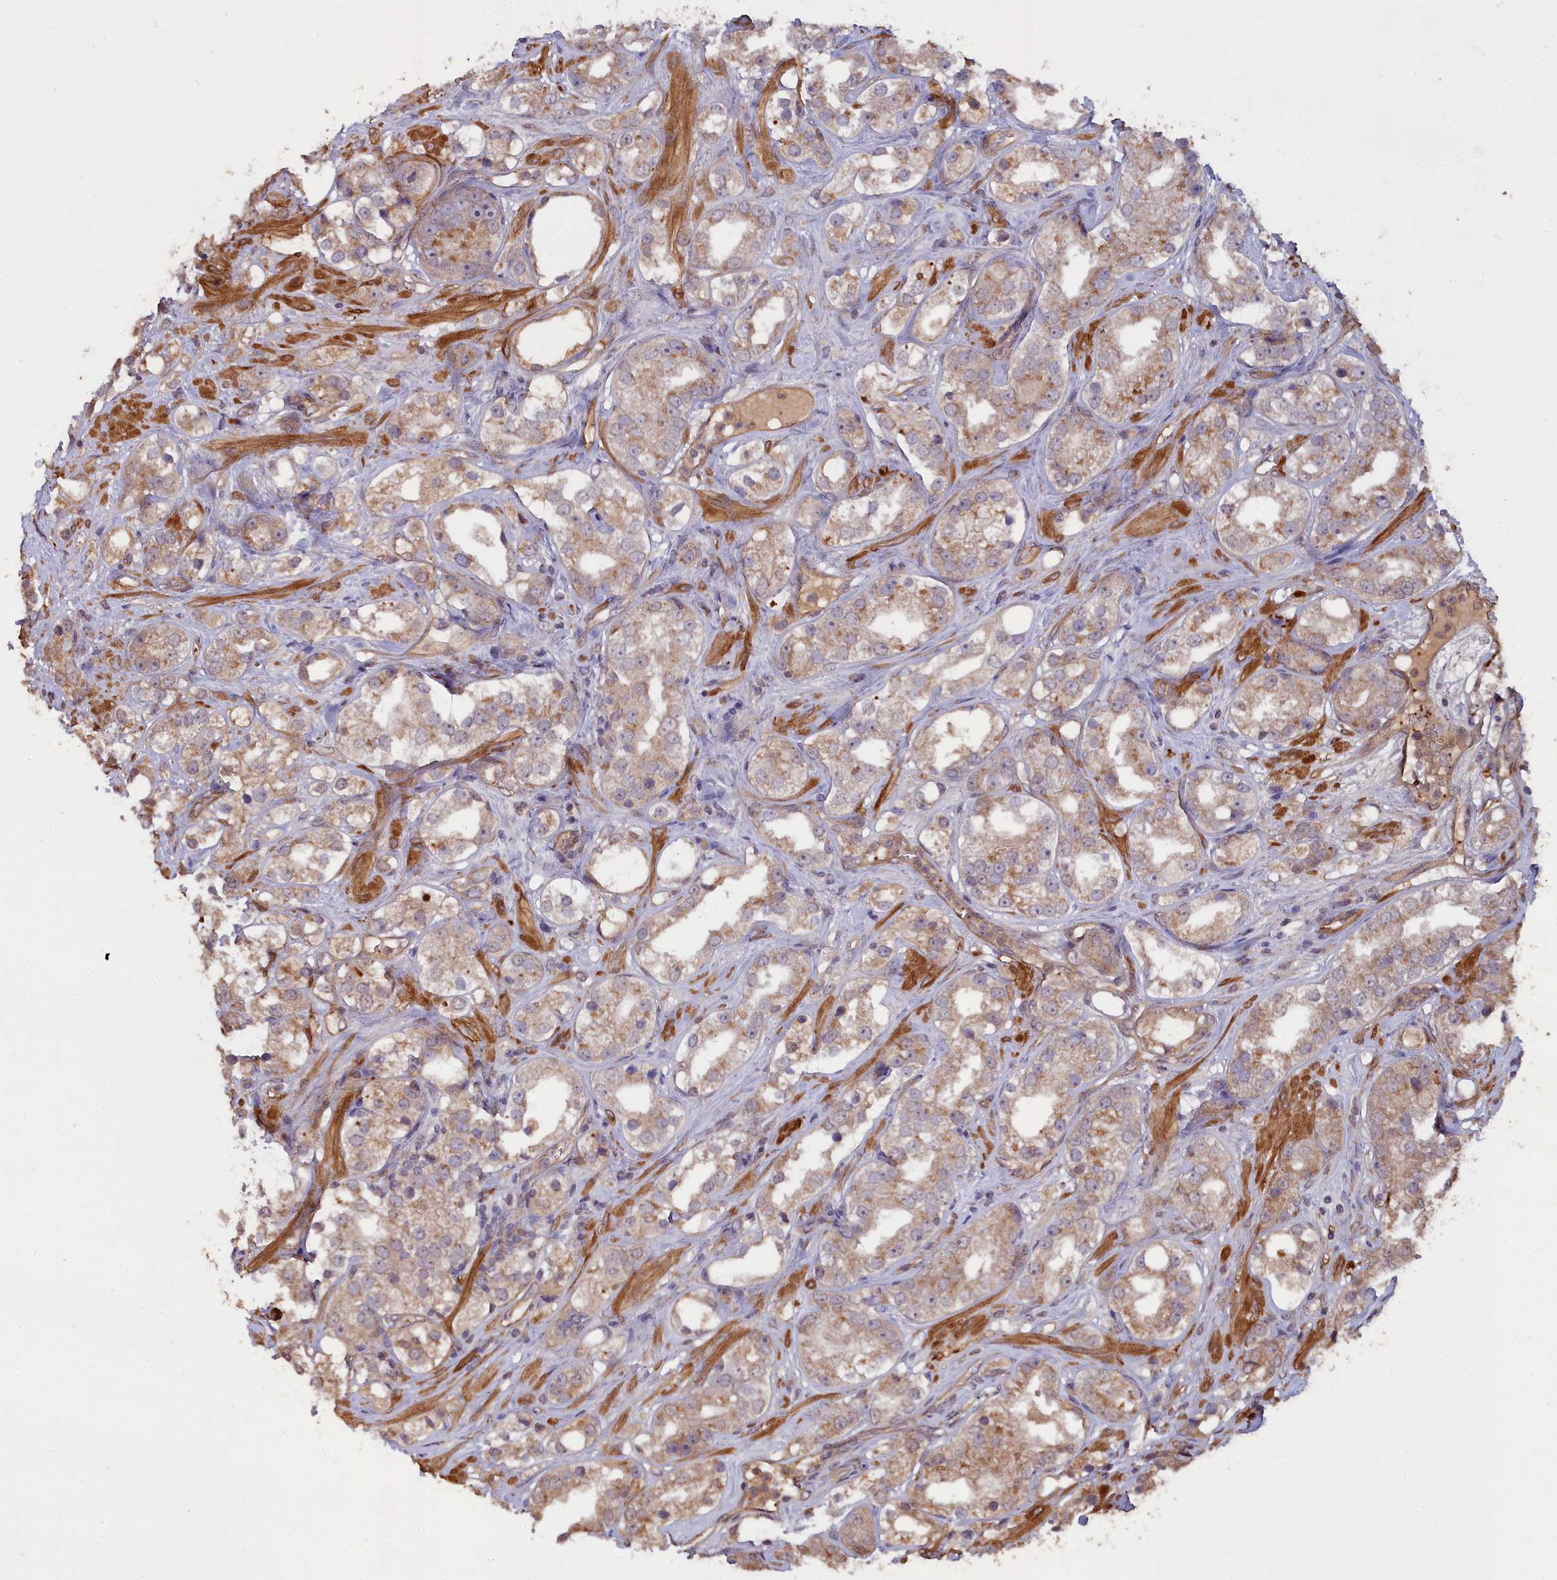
{"staining": {"intensity": "moderate", "quantity": "25%-75%", "location": "cytoplasmic/membranous"}, "tissue": "prostate cancer", "cell_type": "Tumor cells", "image_type": "cancer", "snomed": [{"axis": "morphology", "description": "Adenocarcinoma, NOS"}, {"axis": "topography", "description": "Prostate"}], "caption": "High-magnification brightfield microscopy of prostate cancer (adenocarcinoma) stained with DAB (brown) and counterstained with hematoxylin (blue). tumor cells exhibit moderate cytoplasmic/membranous staining is present in approximately25%-75% of cells.", "gene": "ATP6V0A2", "patient": {"sex": "male", "age": 79}}